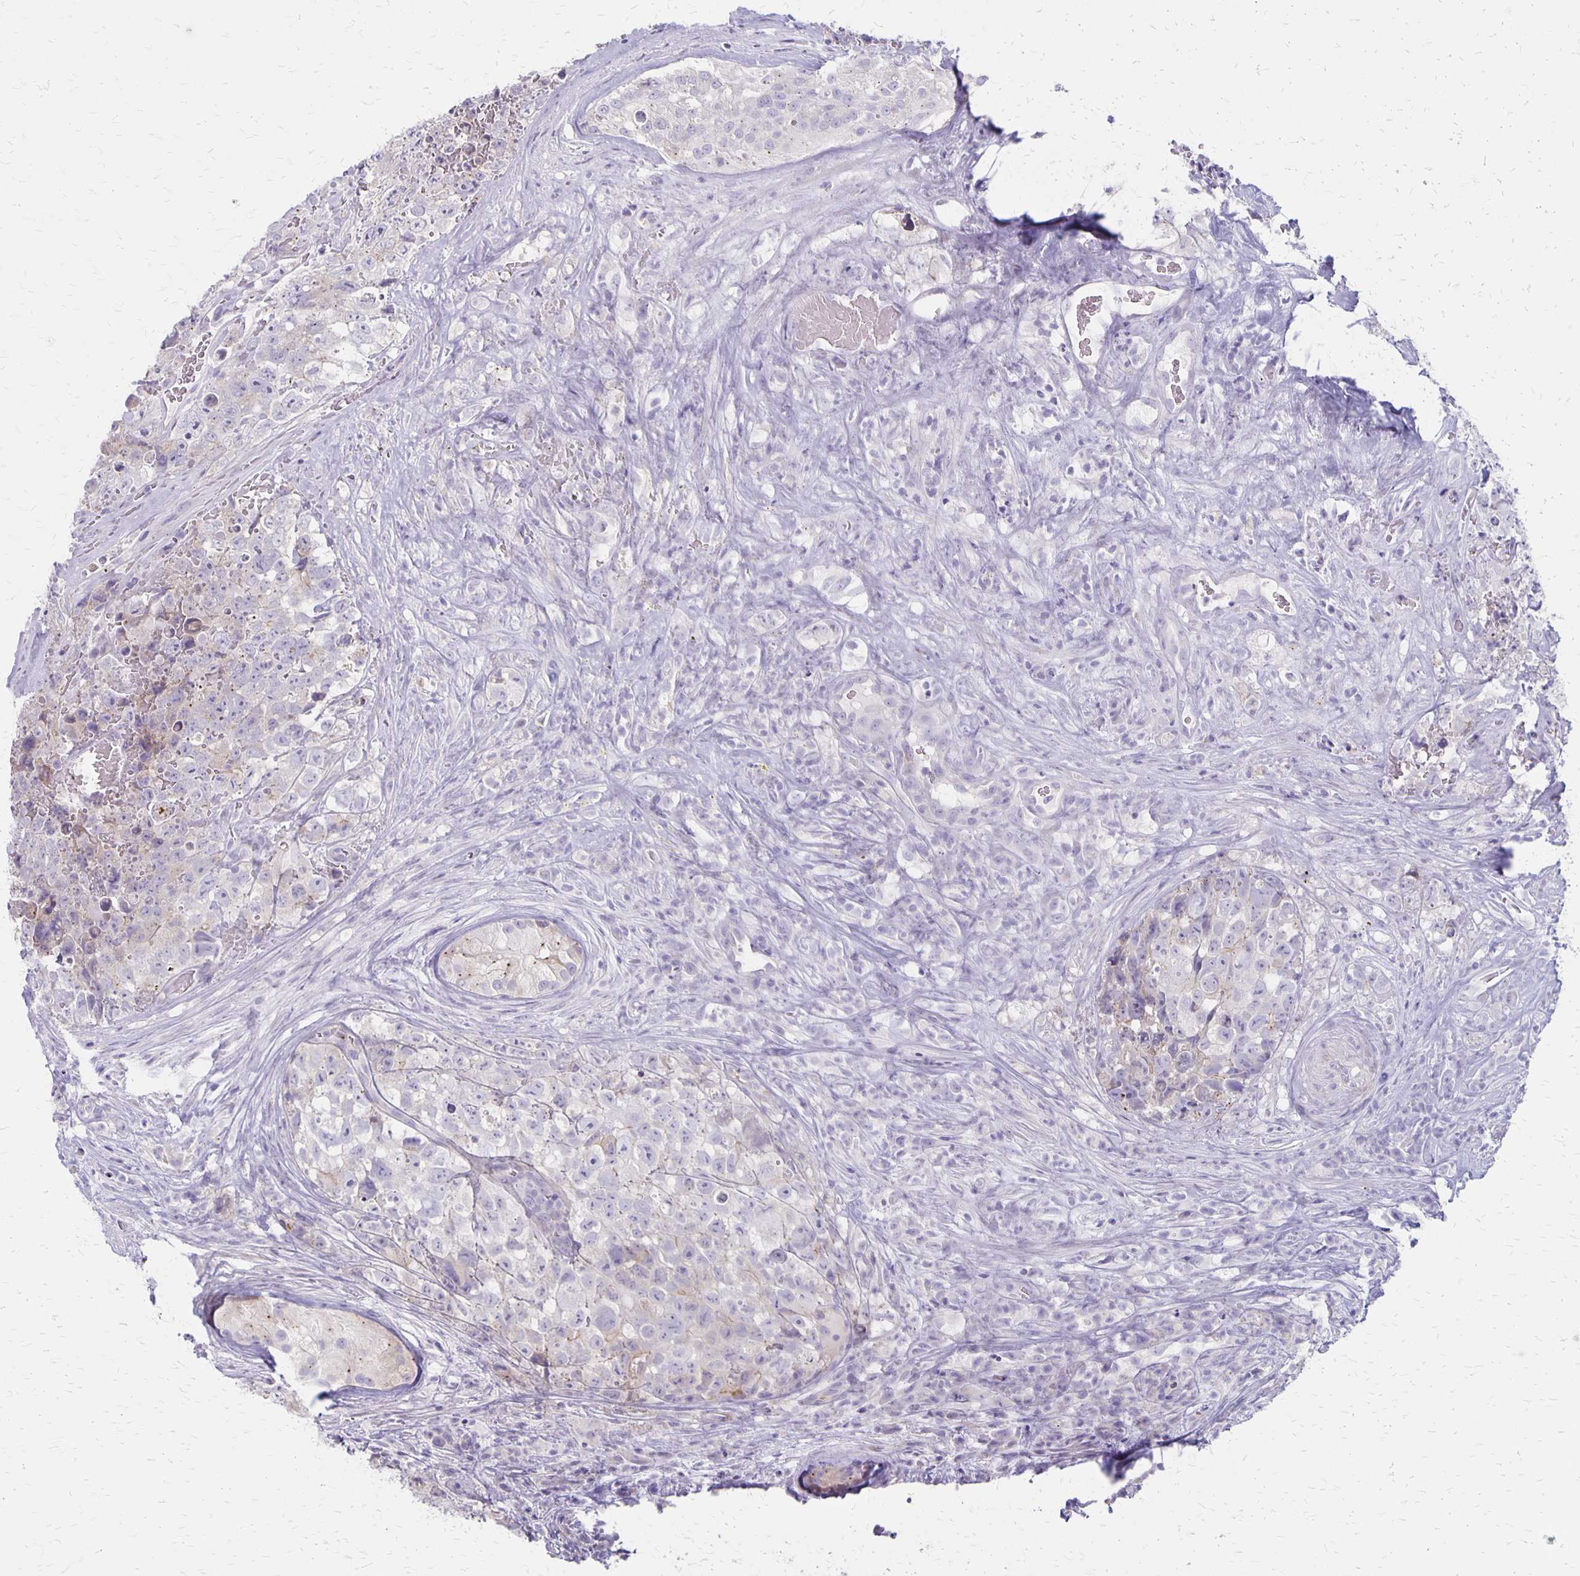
{"staining": {"intensity": "negative", "quantity": "none", "location": "none"}, "tissue": "testis cancer", "cell_type": "Tumor cells", "image_type": "cancer", "snomed": [{"axis": "morphology", "description": "Carcinoma, Embryonal, NOS"}, {"axis": "topography", "description": "Testis"}], "caption": "The immunohistochemistry (IHC) histopathology image has no significant staining in tumor cells of embryonal carcinoma (testis) tissue.", "gene": "HOMER1", "patient": {"sex": "male", "age": 18}}